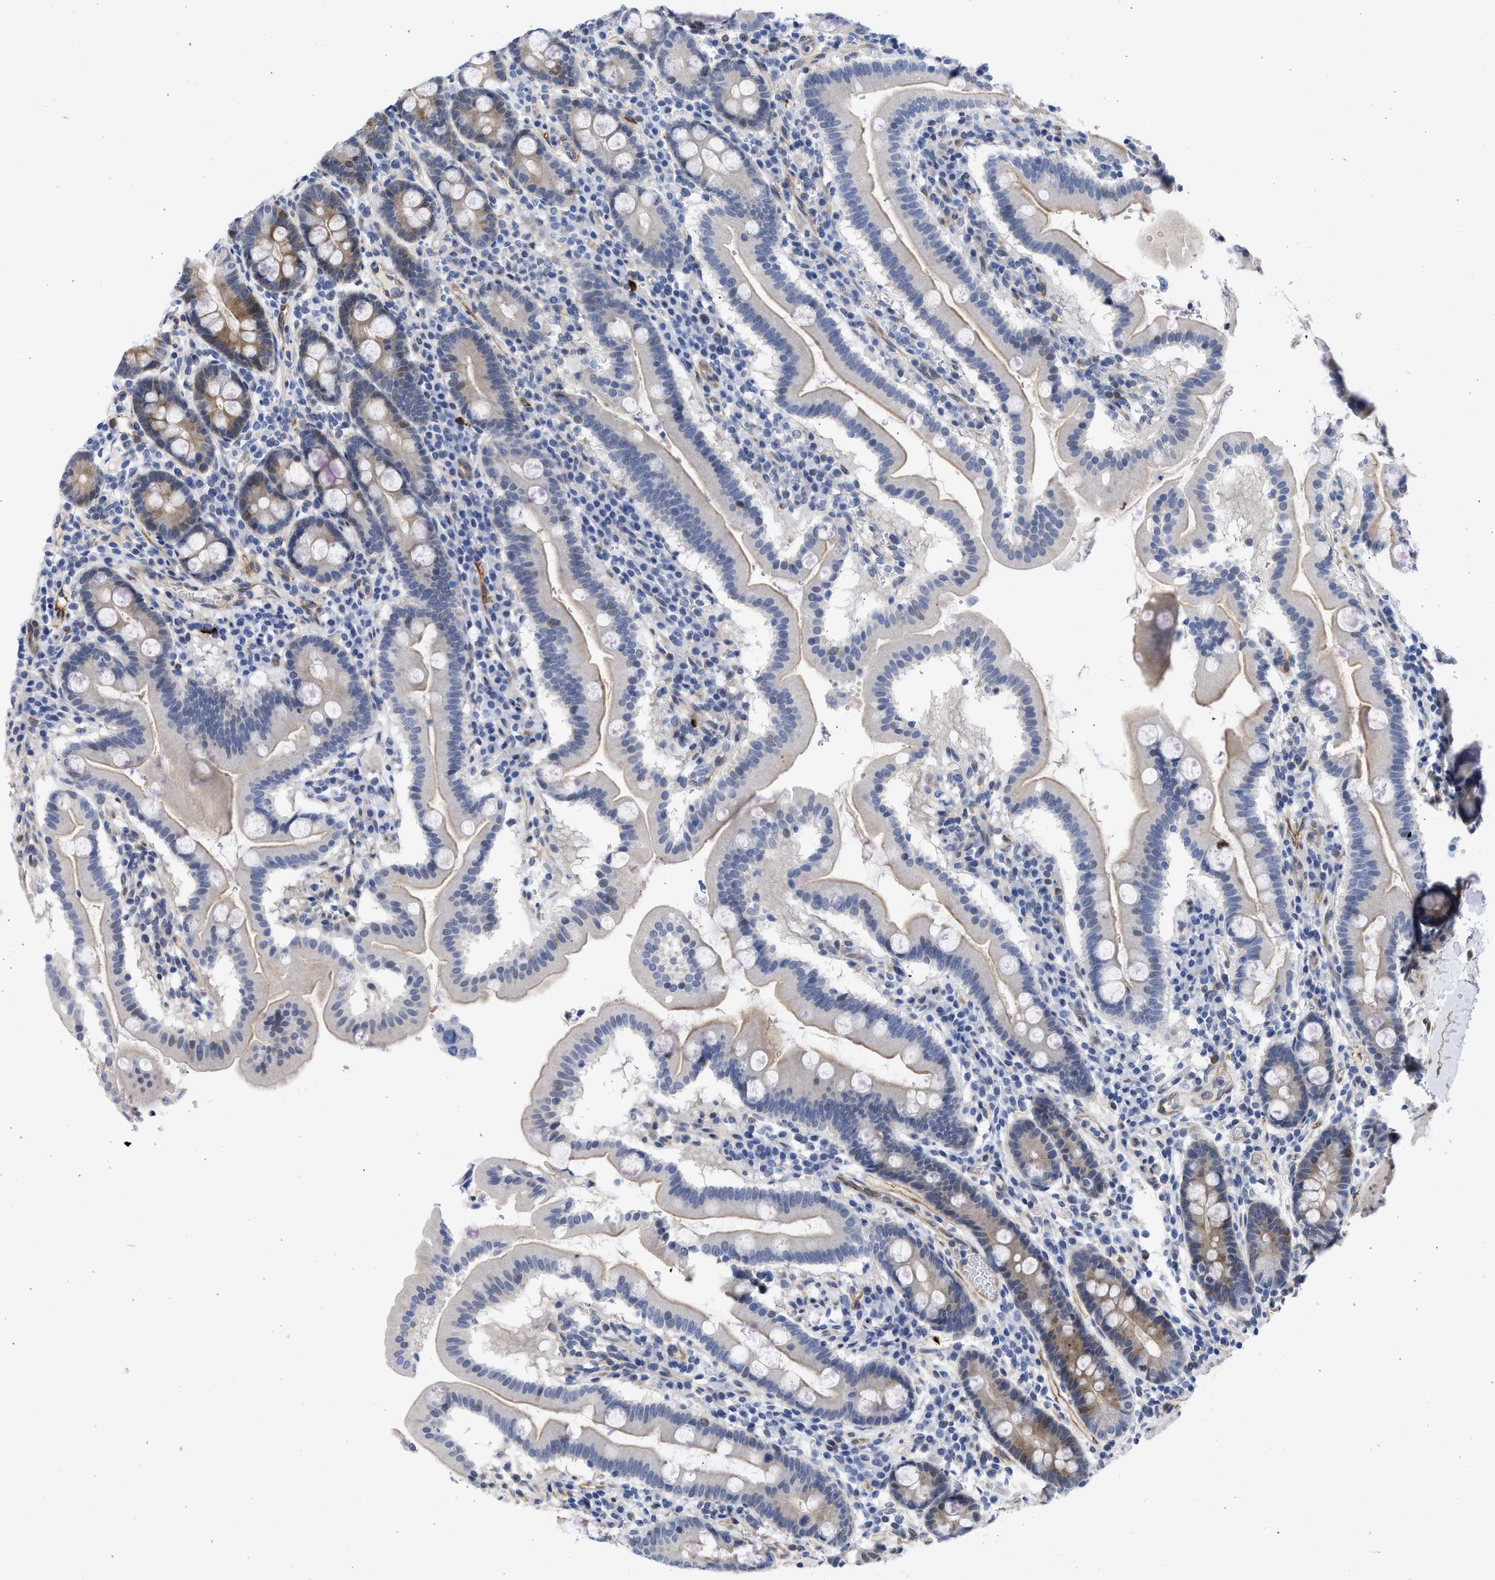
{"staining": {"intensity": "moderate", "quantity": "25%-75%", "location": "cytoplasmic/membranous"}, "tissue": "duodenum", "cell_type": "Glandular cells", "image_type": "normal", "snomed": [{"axis": "morphology", "description": "Normal tissue, NOS"}, {"axis": "topography", "description": "Duodenum"}], "caption": "IHC histopathology image of unremarkable human duodenum stained for a protein (brown), which shows medium levels of moderate cytoplasmic/membranous expression in approximately 25%-75% of glandular cells.", "gene": "THRA", "patient": {"sex": "male", "age": 50}}